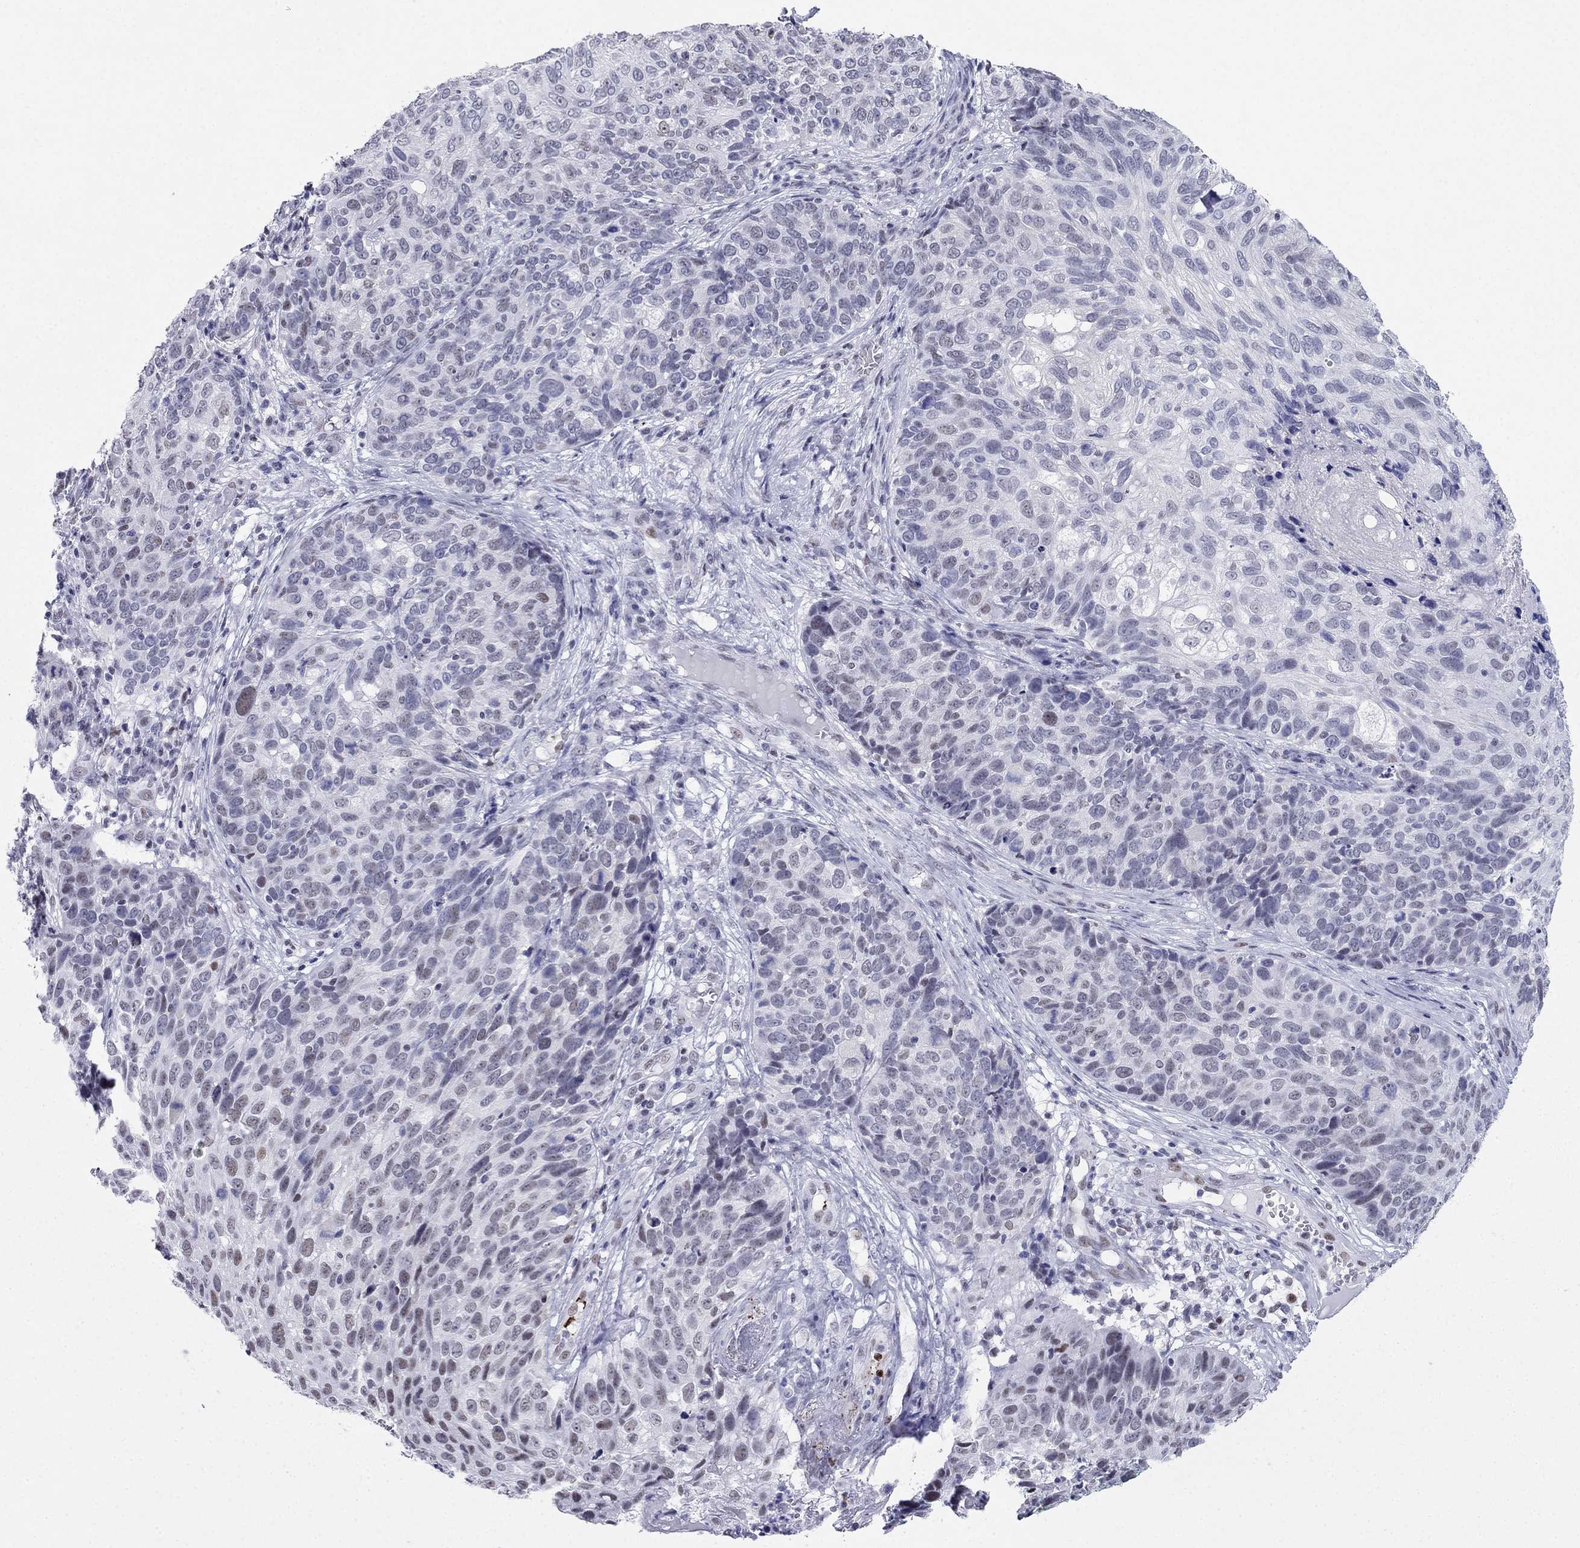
{"staining": {"intensity": "negative", "quantity": "none", "location": "none"}, "tissue": "skin cancer", "cell_type": "Tumor cells", "image_type": "cancer", "snomed": [{"axis": "morphology", "description": "Squamous cell carcinoma, NOS"}, {"axis": "topography", "description": "Skin"}], "caption": "DAB immunohistochemical staining of human skin cancer (squamous cell carcinoma) displays no significant expression in tumor cells.", "gene": "PPM1G", "patient": {"sex": "male", "age": 92}}